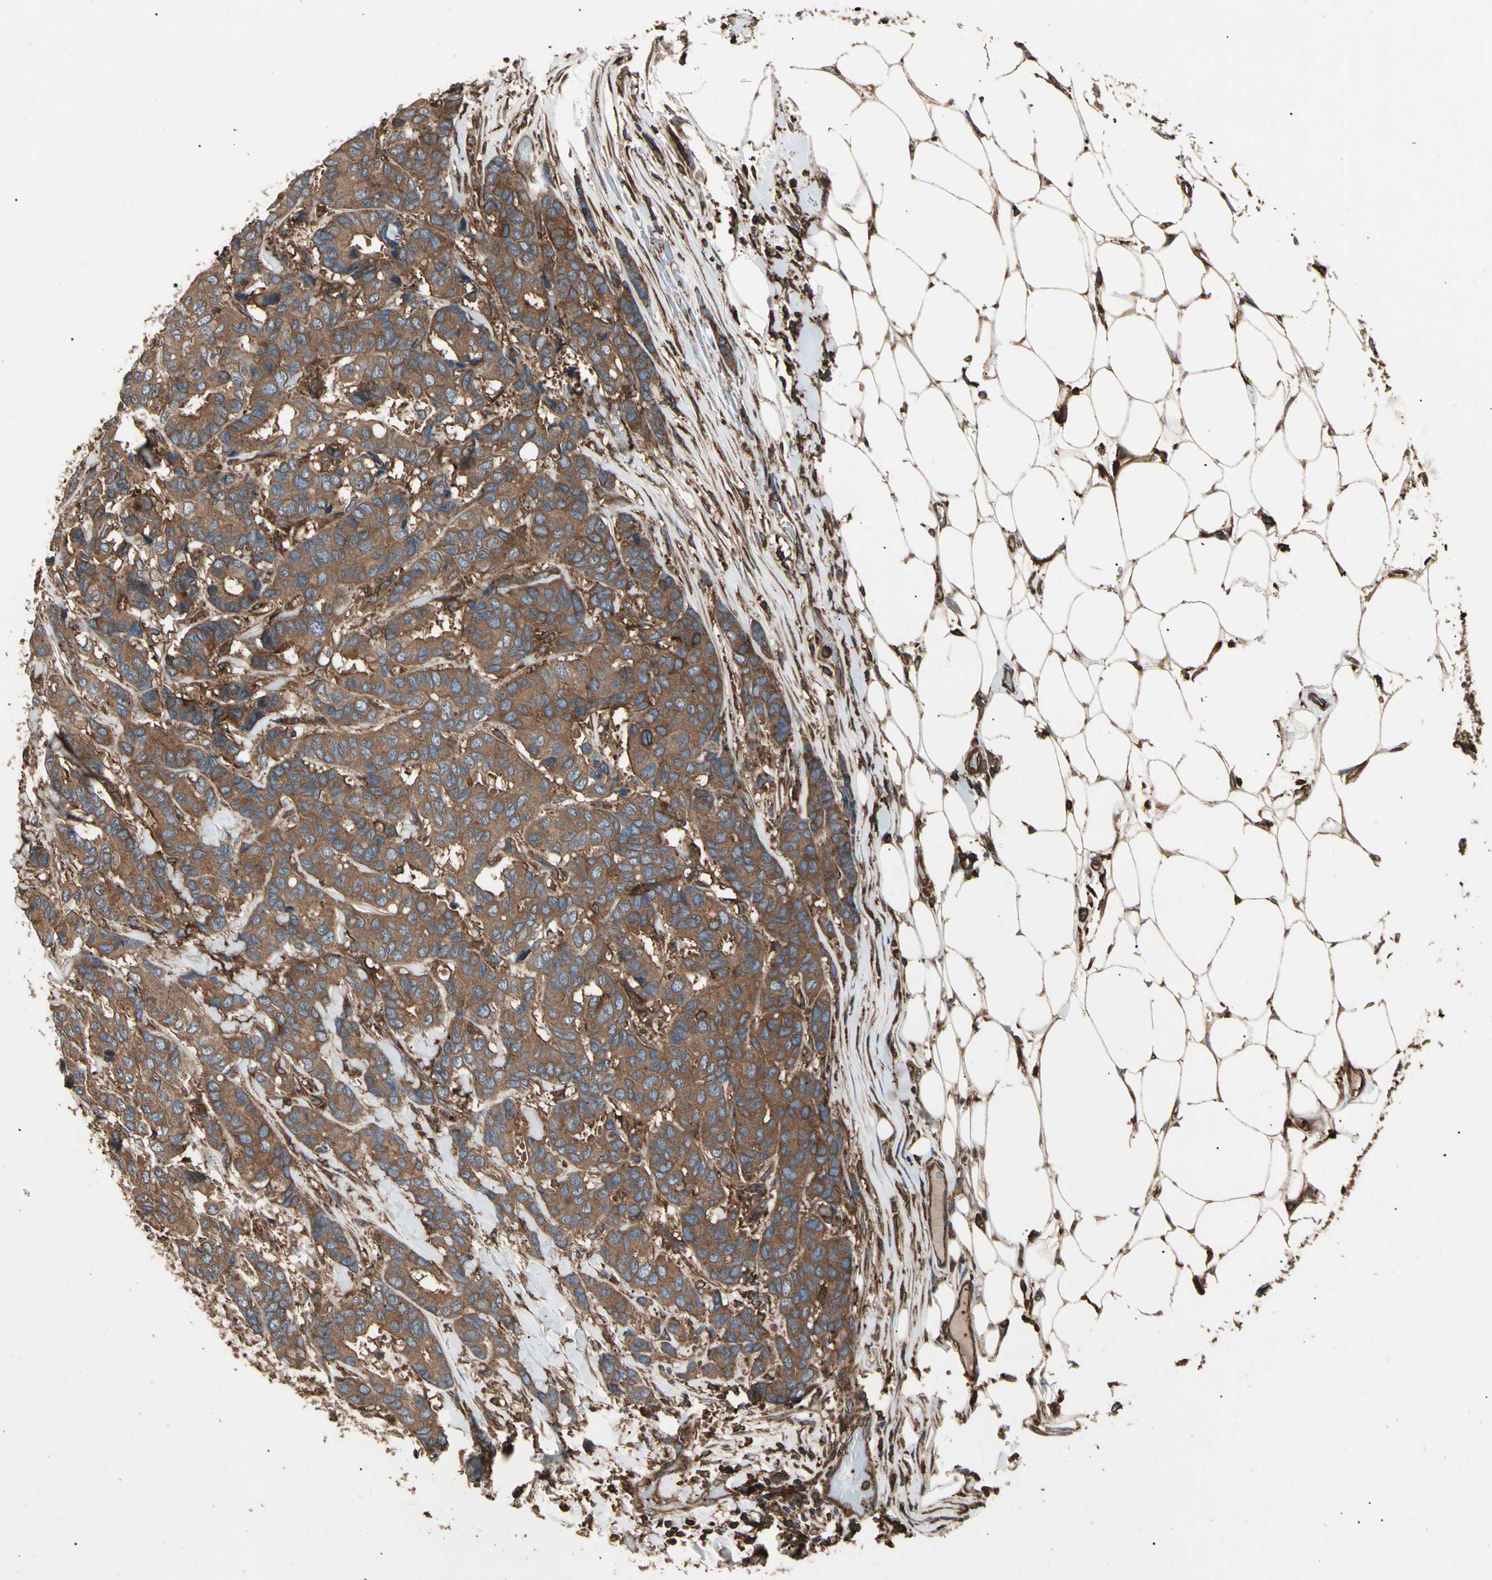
{"staining": {"intensity": "moderate", "quantity": ">75%", "location": "cytoplasmic/membranous"}, "tissue": "breast cancer", "cell_type": "Tumor cells", "image_type": "cancer", "snomed": [{"axis": "morphology", "description": "Duct carcinoma"}, {"axis": "topography", "description": "Breast"}], "caption": "Immunohistochemistry (IHC) of intraductal carcinoma (breast) shows medium levels of moderate cytoplasmic/membranous positivity in approximately >75% of tumor cells.", "gene": "AGBL2", "patient": {"sex": "female", "age": 87}}